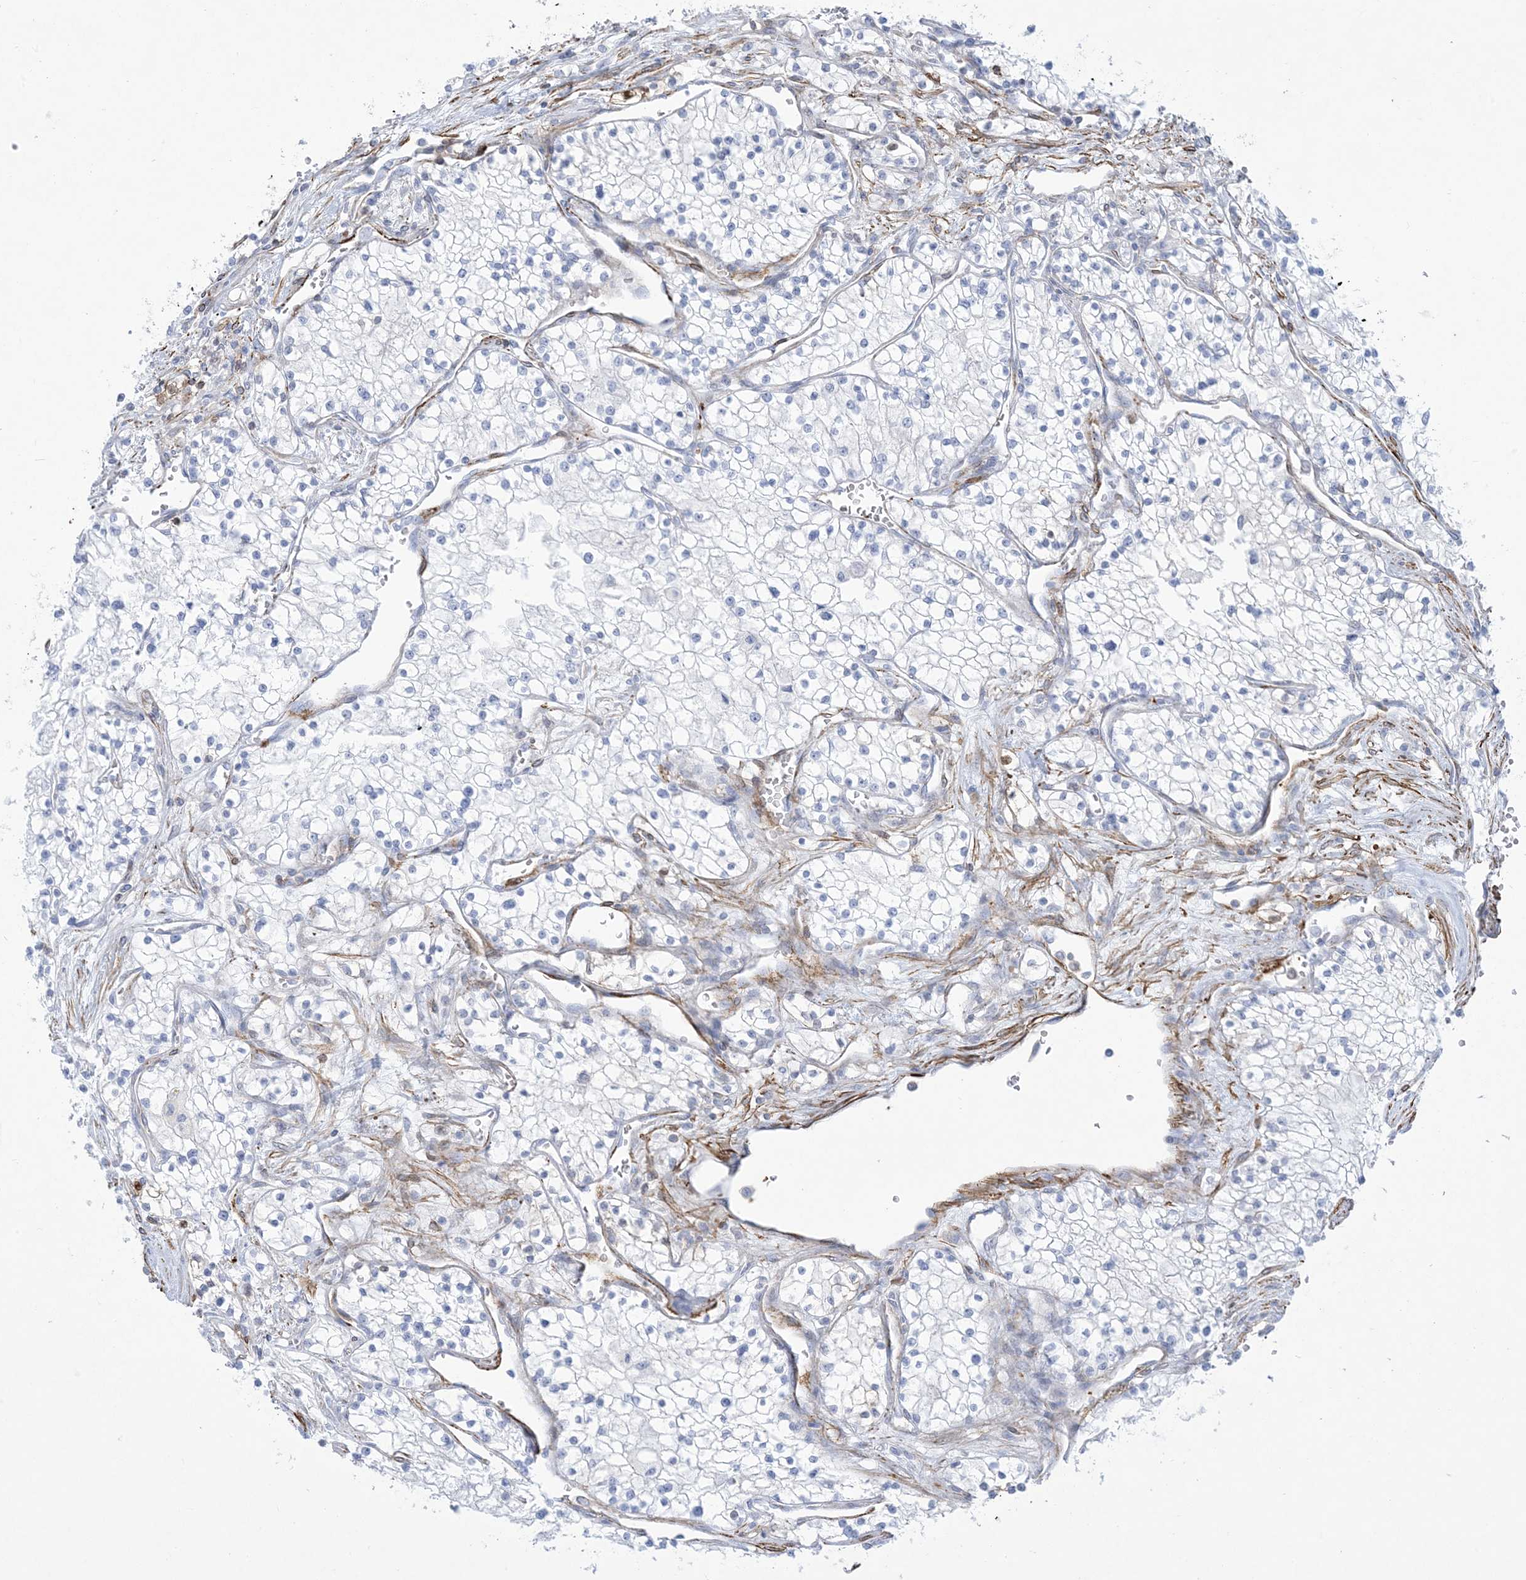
{"staining": {"intensity": "negative", "quantity": "none", "location": "none"}, "tissue": "renal cancer", "cell_type": "Tumor cells", "image_type": "cancer", "snomed": [{"axis": "morphology", "description": "Normal tissue, NOS"}, {"axis": "morphology", "description": "Adenocarcinoma, NOS"}, {"axis": "topography", "description": "Kidney"}], "caption": "IHC of human adenocarcinoma (renal) shows no expression in tumor cells. (Stains: DAB (3,3'-diaminobenzidine) immunohistochemistry (IHC) with hematoxylin counter stain, Microscopy: brightfield microscopy at high magnification).", "gene": "B3GNT7", "patient": {"sex": "male", "age": 68}}